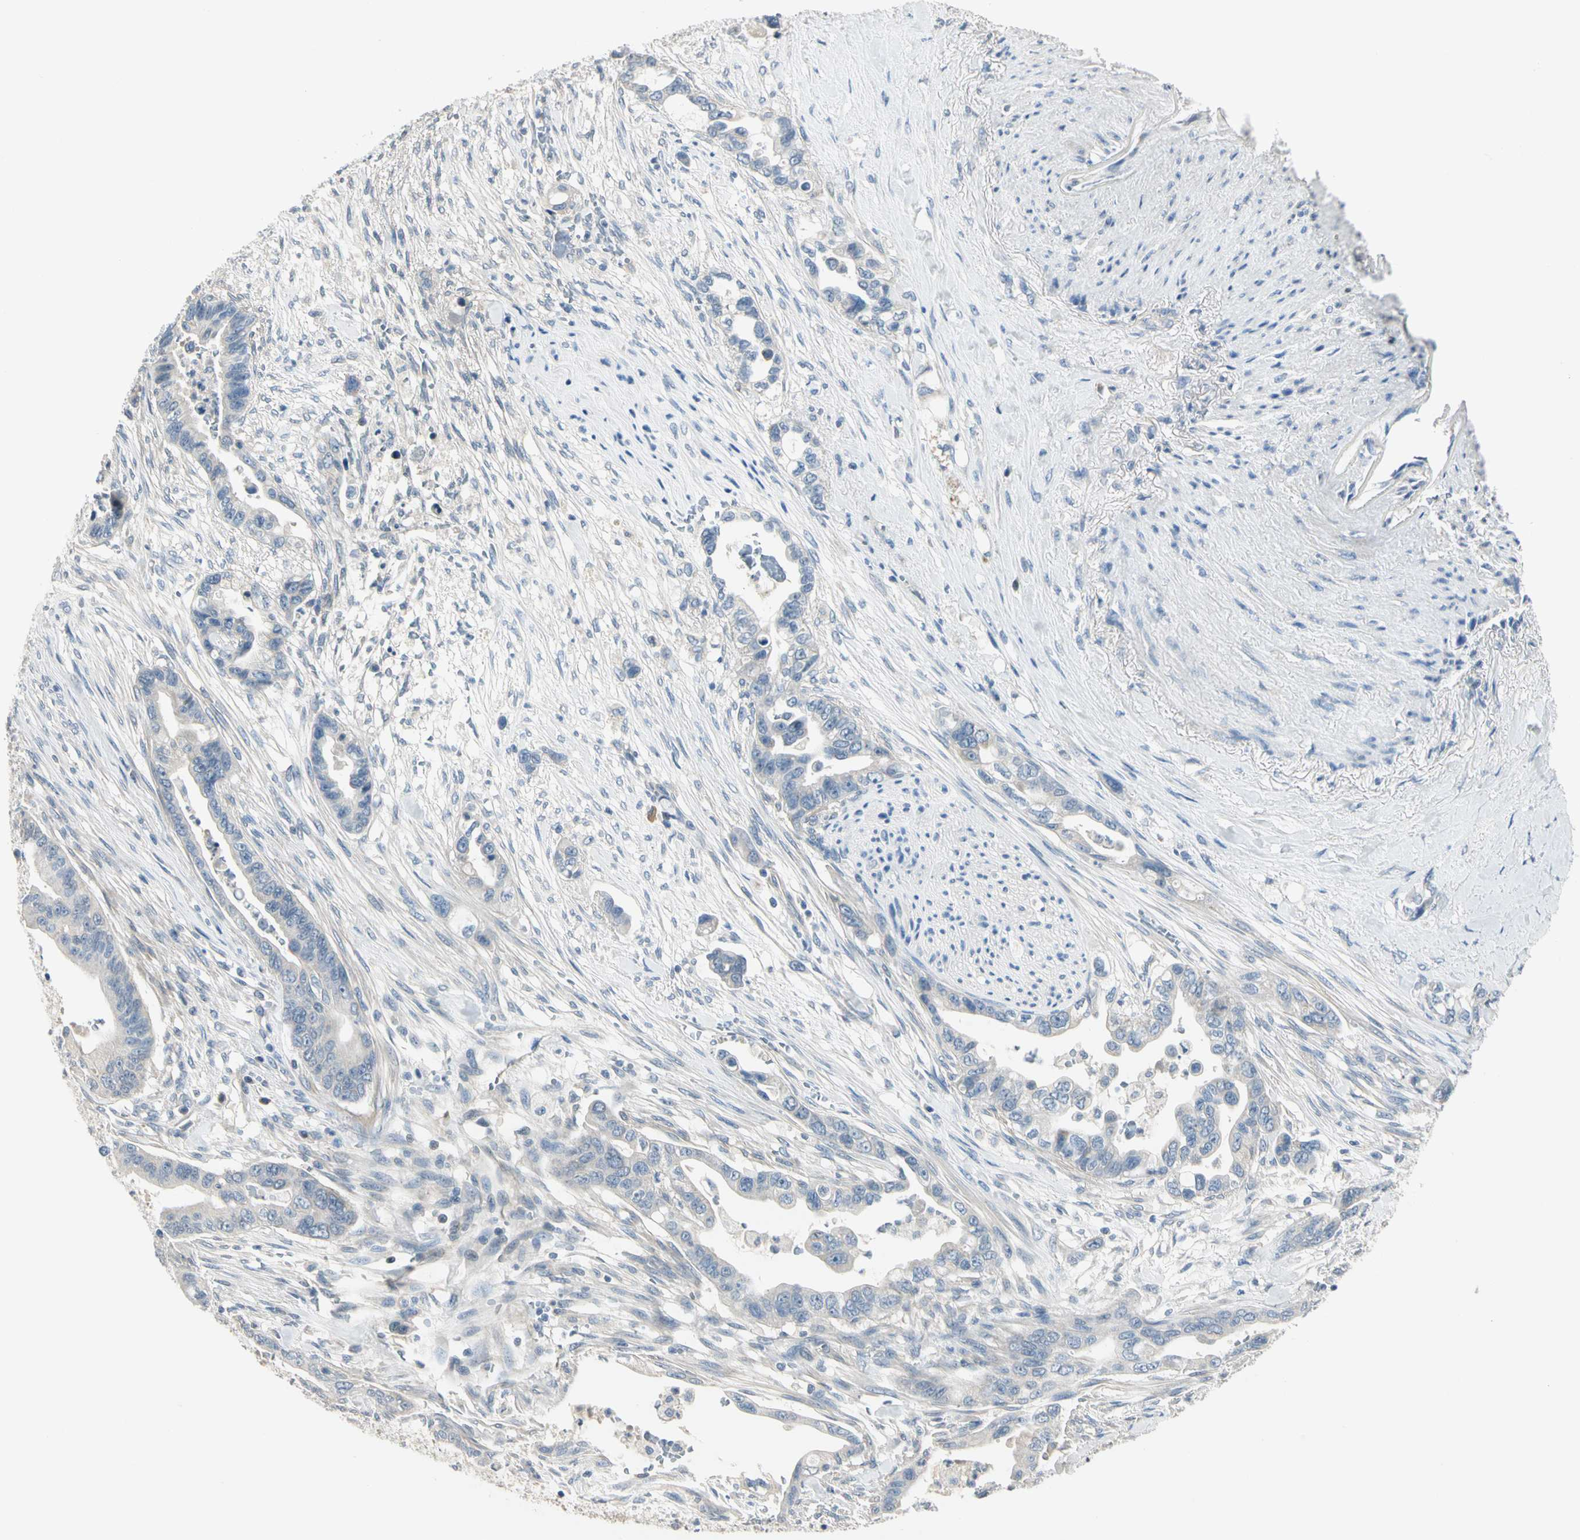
{"staining": {"intensity": "weak", "quantity": "<25%", "location": "cytoplasmic/membranous"}, "tissue": "pancreatic cancer", "cell_type": "Tumor cells", "image_type": "cancer", "snomed": [{"axis": "morphology", "description": "Adenocarcinoma, NOS"}, {"axis": "topography", "description": "Pancreas"}], "caption": "This micrograph is of pancreatic cancer (adenocarcinoma) stained with IHC to label a protein in brown with the nuclei are counter-stained blue. There is no expression in tumor cells. (Stains: DAB IHC with hematoxylin counter stain, Microscopy: brightfield microscopy at high magnification).", "gene": "GPR153", "patient": {"sex": "male", "age": 70}}